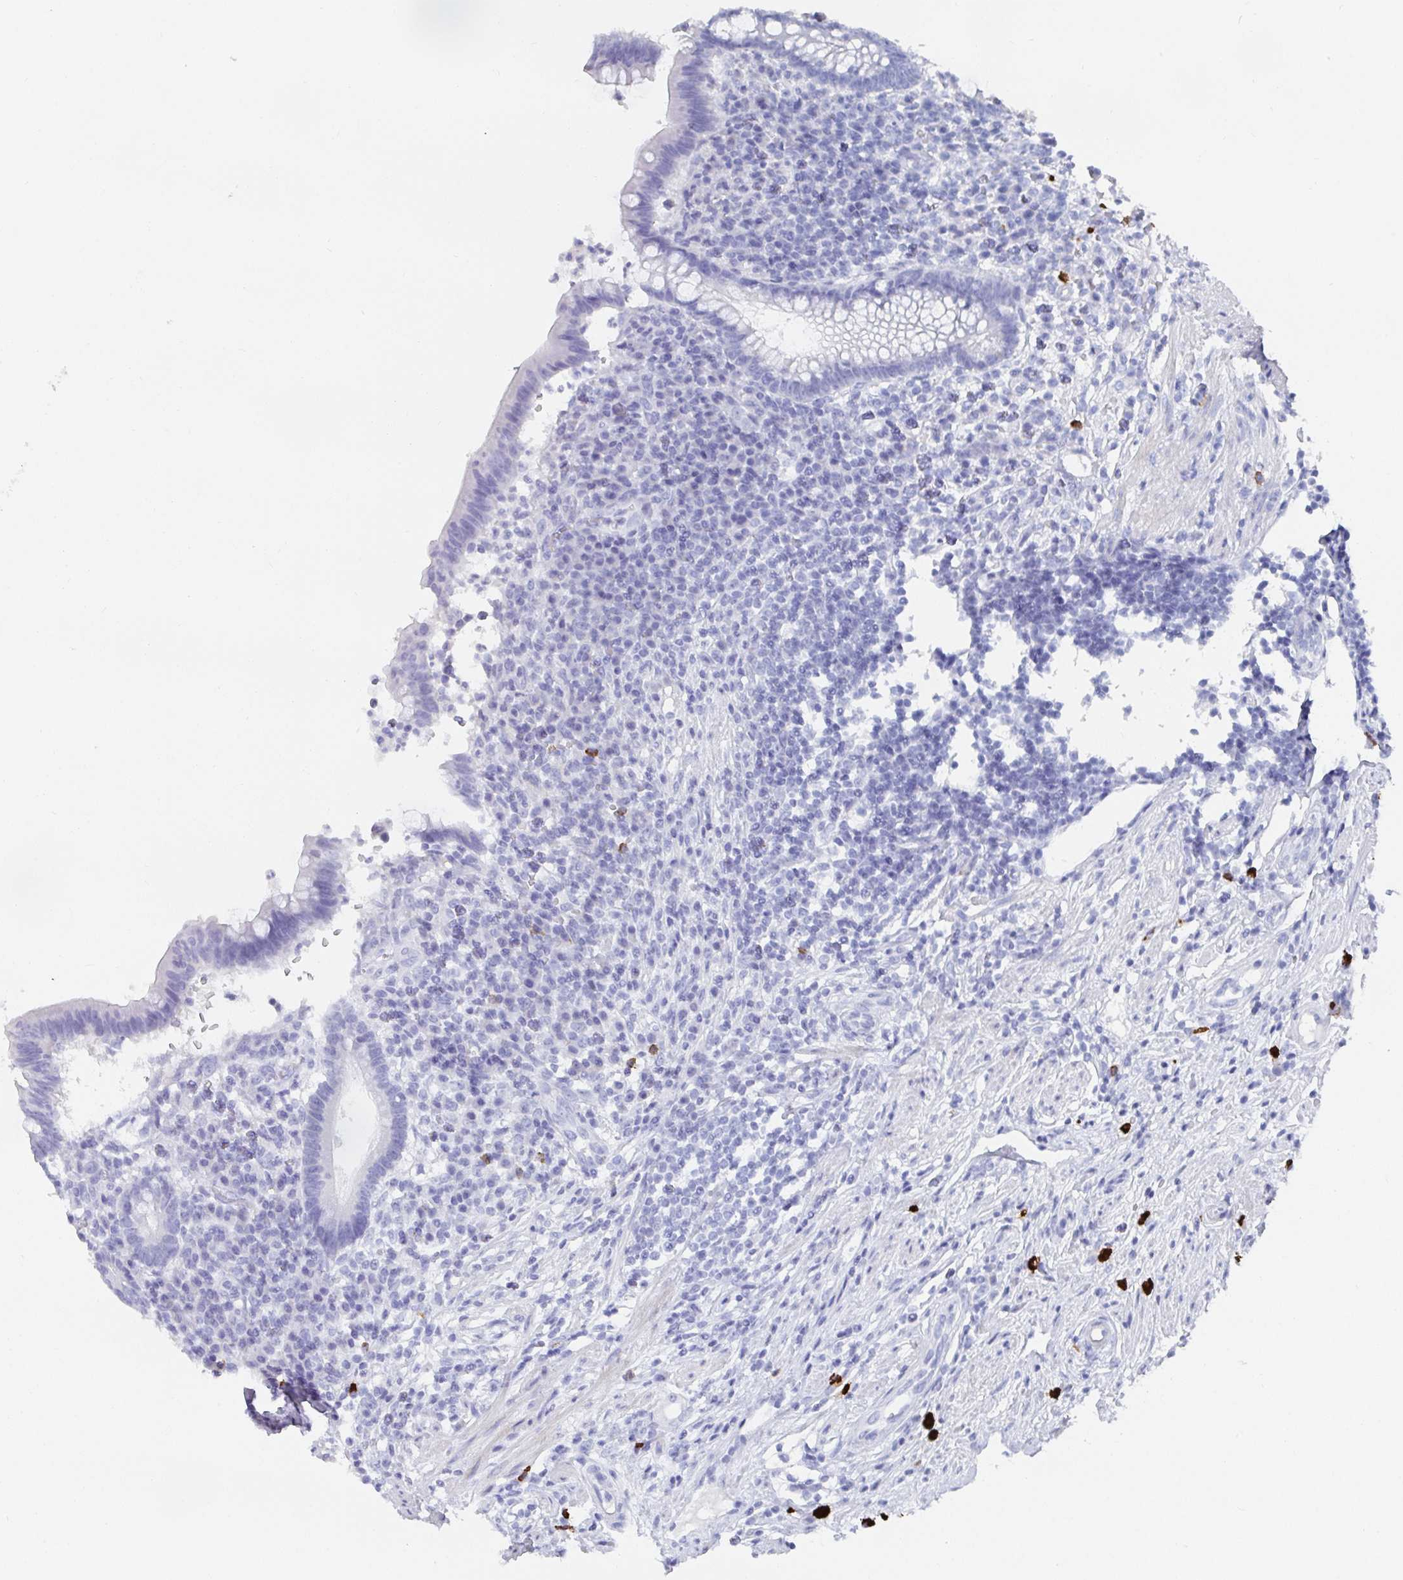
{"staining": {"intensity": "negative", "quantity": "none", "location": "none"}, "tissue": "appendix", "cell_type": "Glandular cells", "image_type": "normal", "snomed": [{"axis": "morphology", "description": "Normal tissue, NOS"}, {"axis": "topography", "description": "Appendix"}], "caption": "An IHC micrograph of normal appendix is shown. There is no staining in glandular cells of appendix. The staining was performed using DAB to visualize the protein expression in brown, while the nuclei were stained in blue with hematoxylin (Magnification: 20x).", "gene": "GRIA1", "patient": {"sex": "female", "age": 56}}